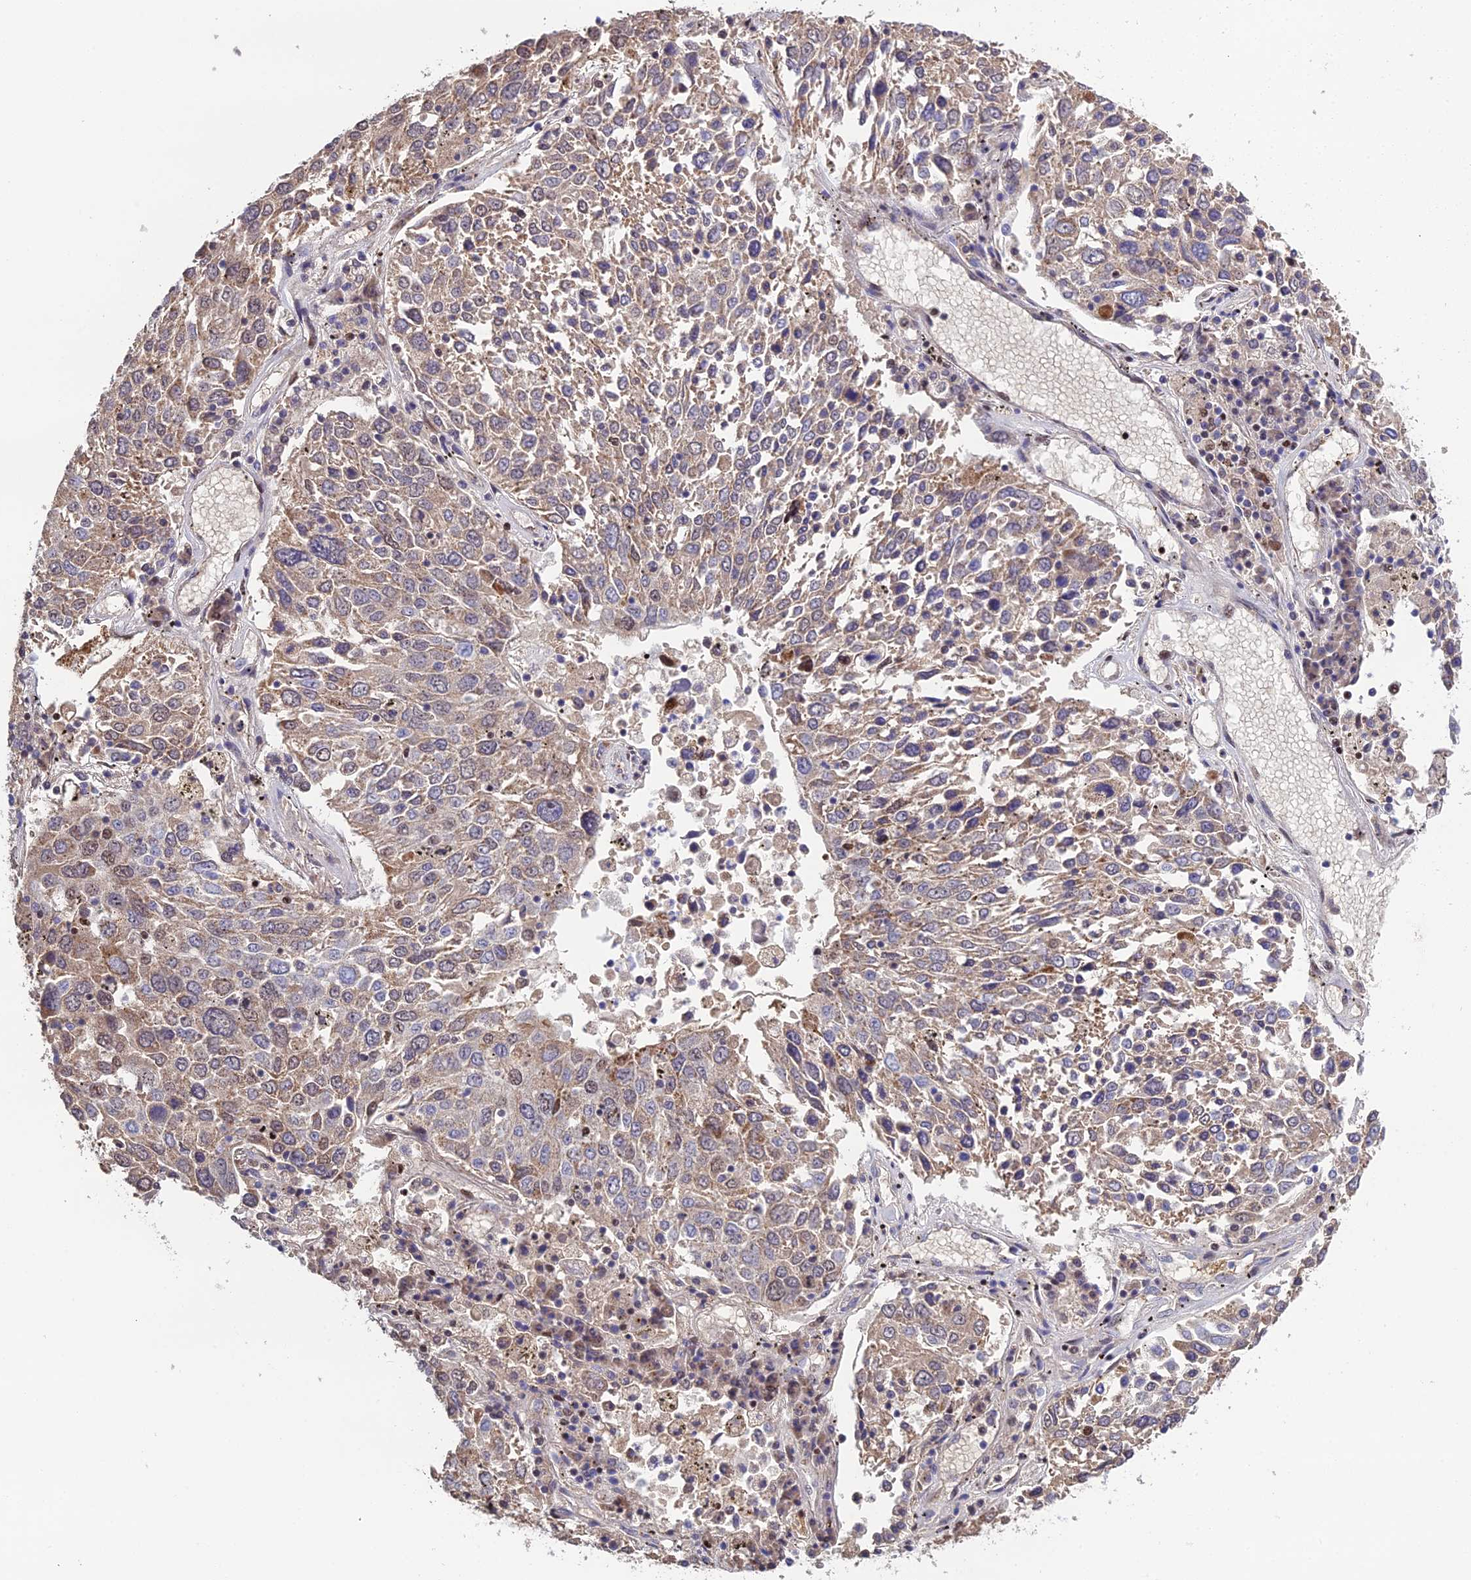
{"staining": {"intensity": "weak", "quantity": "25%-75%", "location": "cytoplasmic/membranous"}, "tissue": "lung cancer", "cell_type": "Tumor cells", "image_type": "cancer", "snomed": [{"axis": "morphology", "description": "Squamous cell carcinoma, NOS"}, {"axis": "topography", "description": "Lung"}], "caption": "Protein analysis of lung cancer (squamous cell carcinoma) tissue displays weak cytoplasmic/membranous expression in about 25%-75% of tumor cells. The staining is performed using DAB (3,3'-diaminobenzidine) brown chromogen to label protein expression. The nuclei are counter-stained blue using hematoxylin.", "gene": "ARL2", "patient": {"sex": "male", "age": 65}}